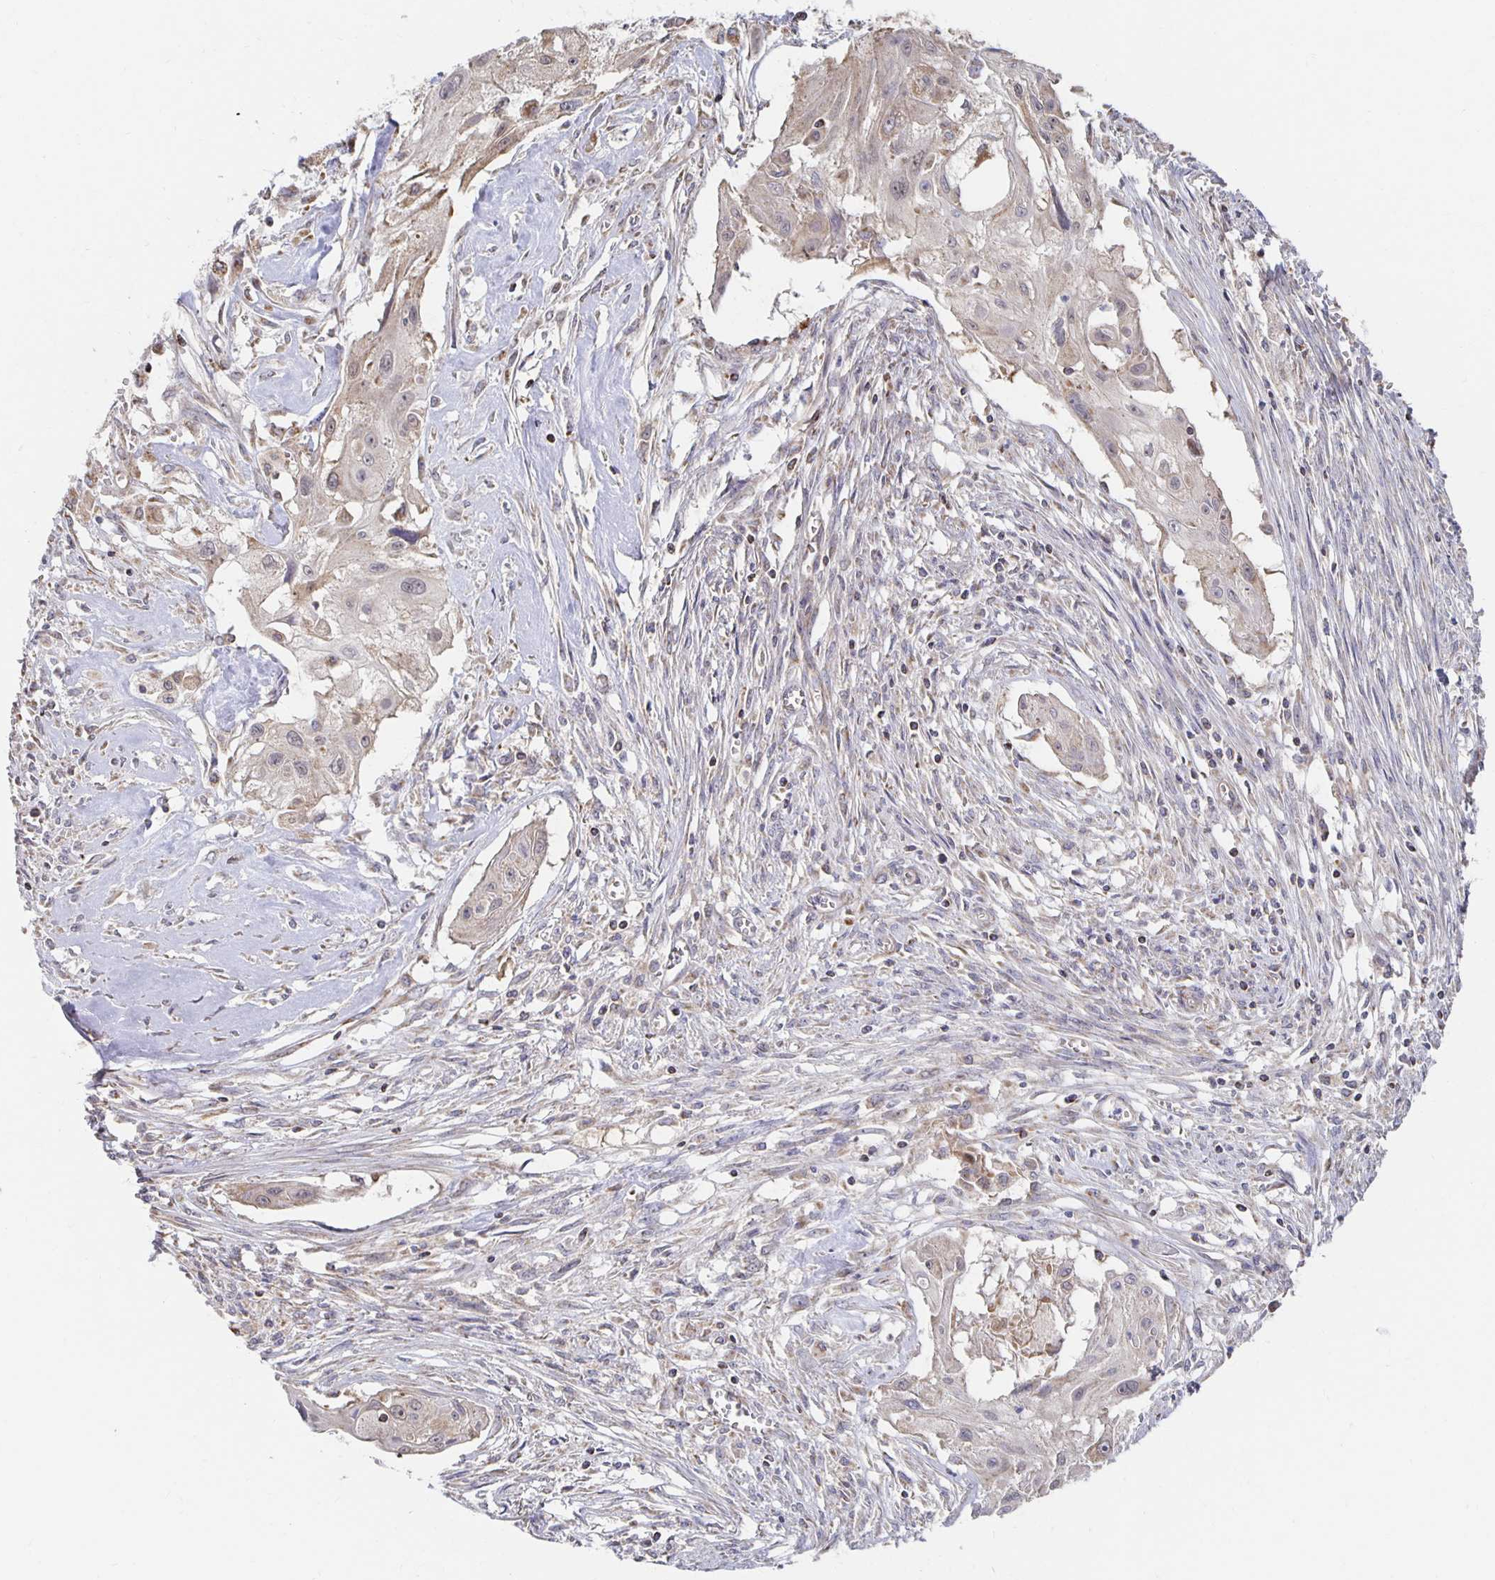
{"staining": {"intensity": "weak", "quantity": "<25%", "location": "cytoplasmic/membranous"}, "tissue": "cervical cancer", "cell_type": "Tumor cells", "image_type": "cancer", "snomed": [{"axis": "morphology", "description": "Squamous cell carcinoma, NOS"}, {"axis": "topography", "description": "Cervix"}], "caption": "Tumor cells are negative for brown protein staining in cervical cancer.", "gene": "NKX2-8", "patient": {"sex": "female", "age": 49}}